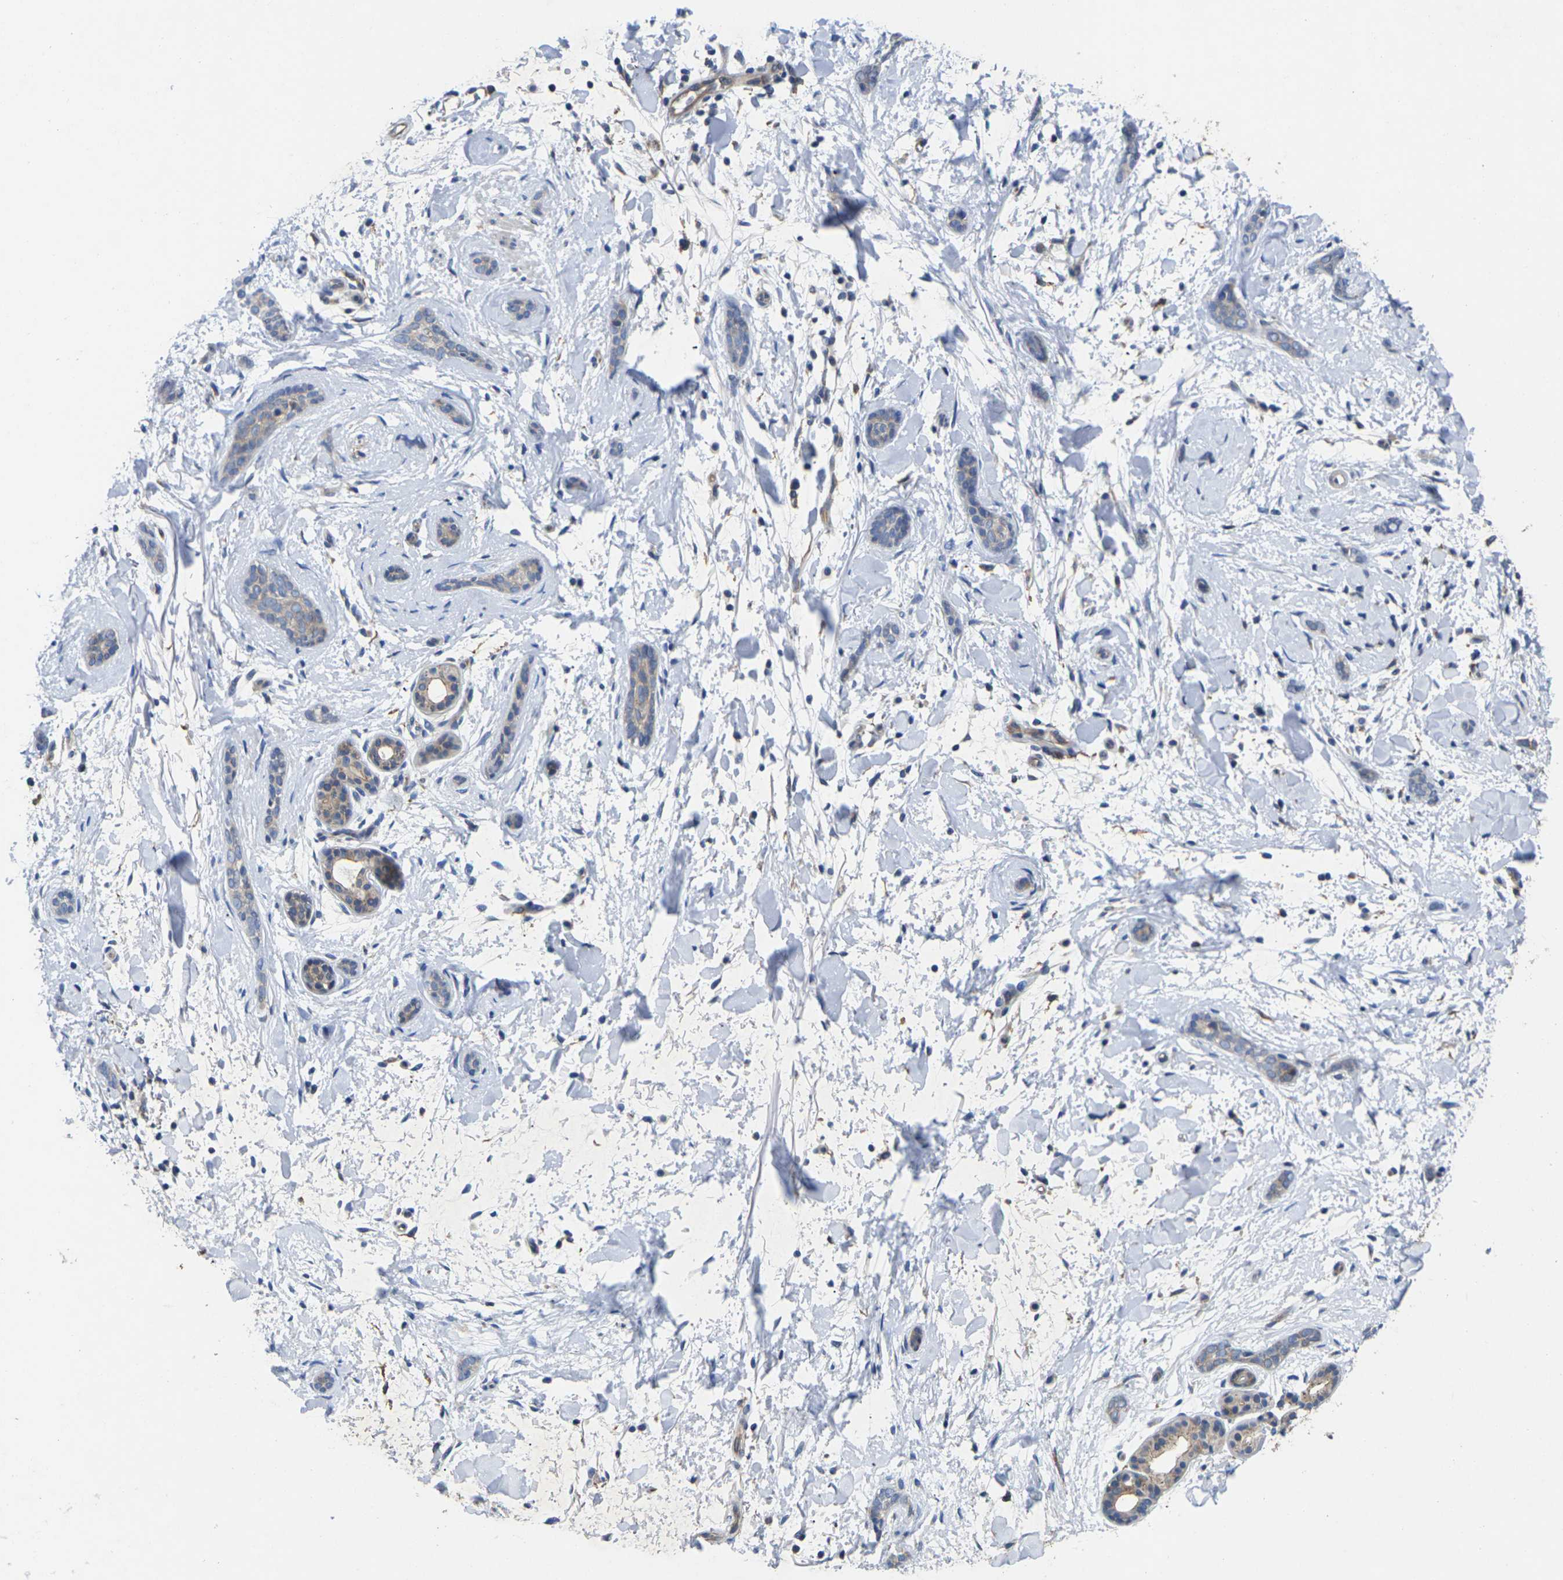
{"staining": {"intensity": "weak", "quantity": "<25%", "location": "cytoplasmic/membranous"}, "tissue": "skin cancer", "cell_type": "Tumor cells", "image_type": "cancer", "snomed": [{"axis": "morphology", "description": "Basal cell carcinoma"}, {"axis": "morphology", "description": "Adnexal tumor, benign"}, {"axis": "topography", "description": "Skin"}], "caption": "This is an IHC photomicrograph of human skin benign adnexal tumor. There is no positivity in tumor cells.", "gene": "SCNN1A", "patient": {"sex": "female", "age": 42}}